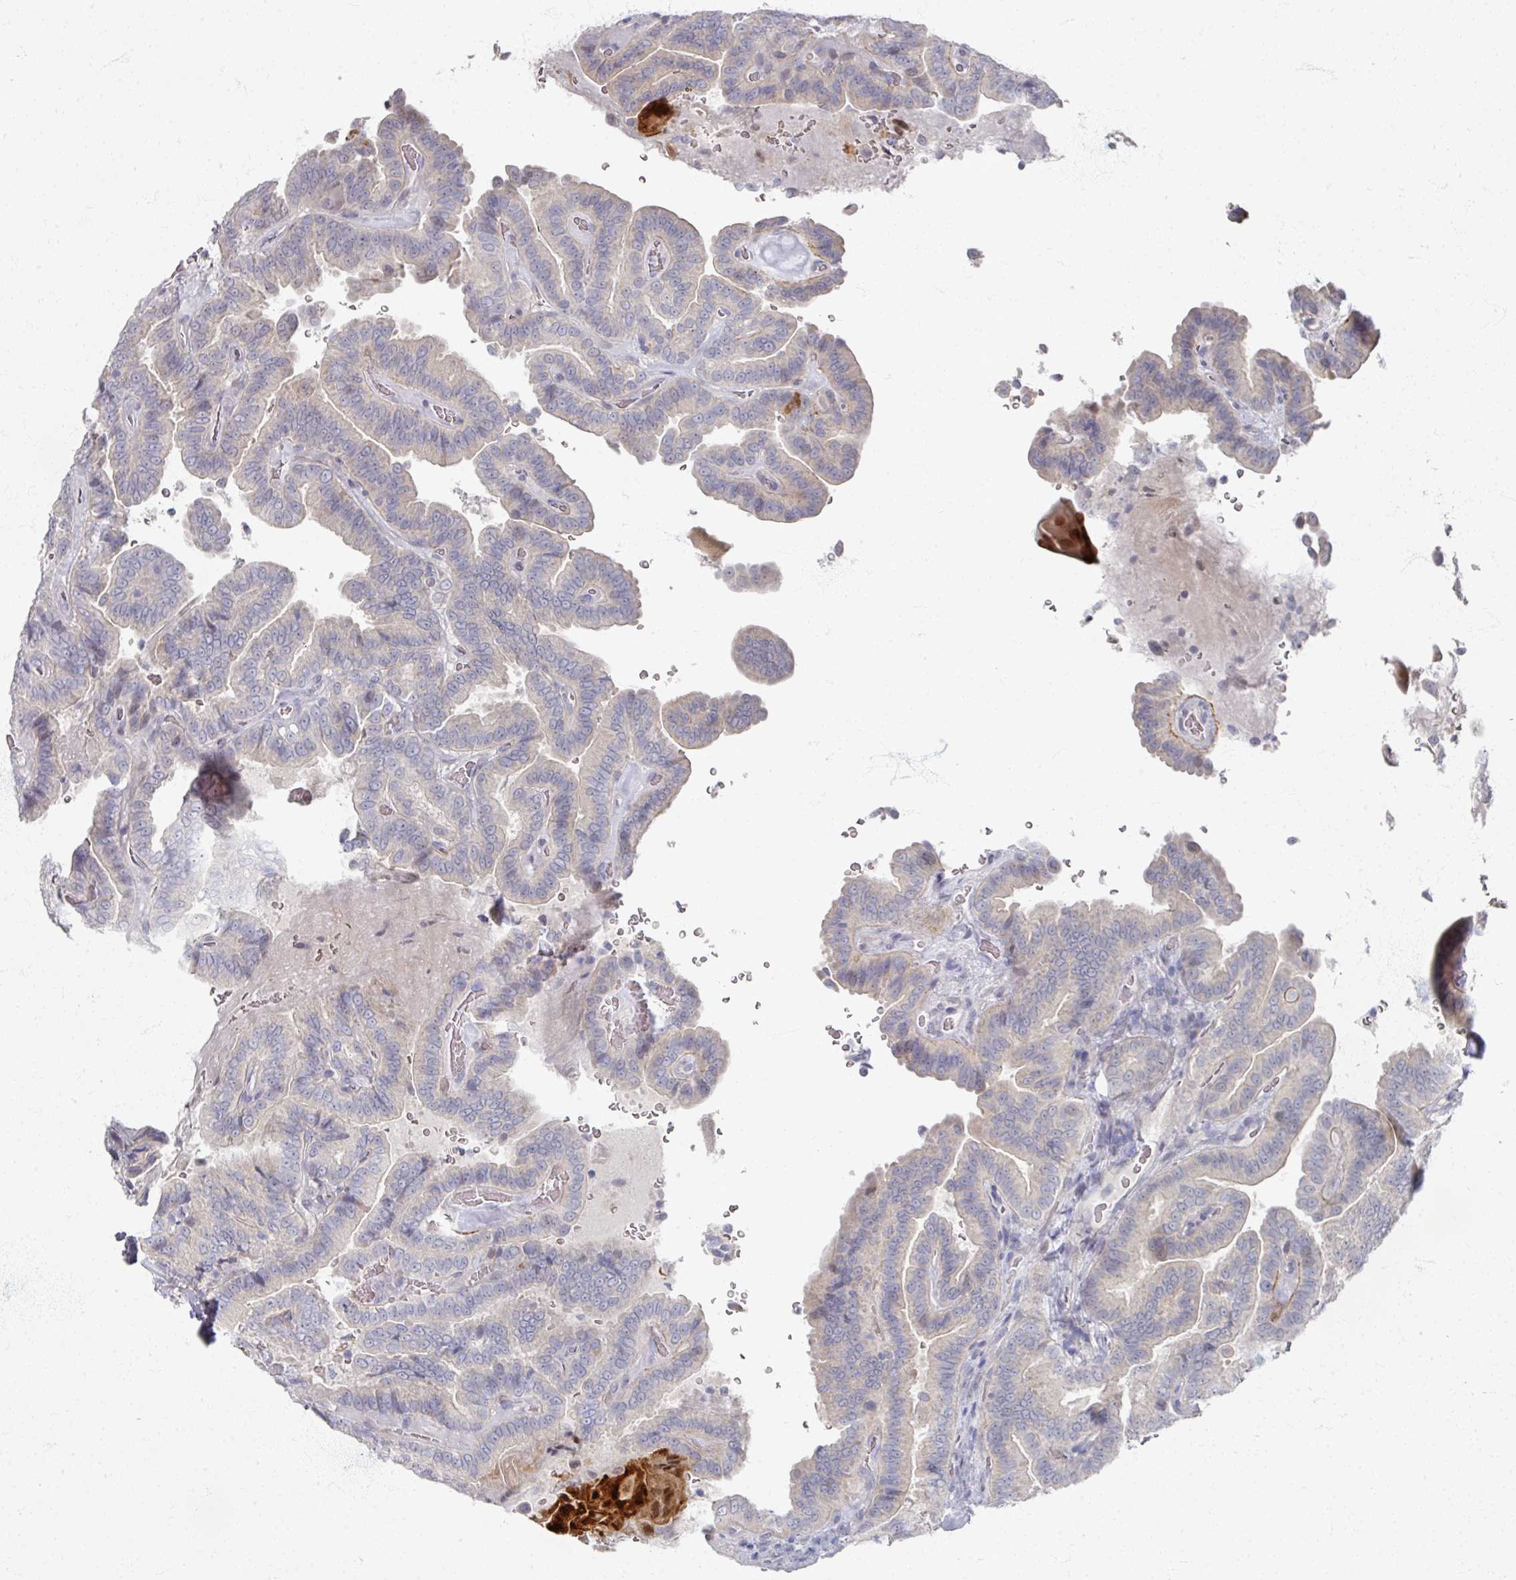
{"staining": {"intensity": "negative", "quantity": "none", "location": "none"}, "tissue": "thyroid cancer", "cell_type": "Tumor cells", "image_type": "cancer", "snomed": [{"axis": "morphology", "description": "Papillary adenocarcinoma, NOS"}, {"axis": "topography", "description": "Thyroid gland"}], "caption": "Immunohistochemistry (IHC) of human thyroid cancer demonstrates no positivity in tumor cells.", "gene": "TTYH3", "patient": {"sex": "male", "age": 61}}